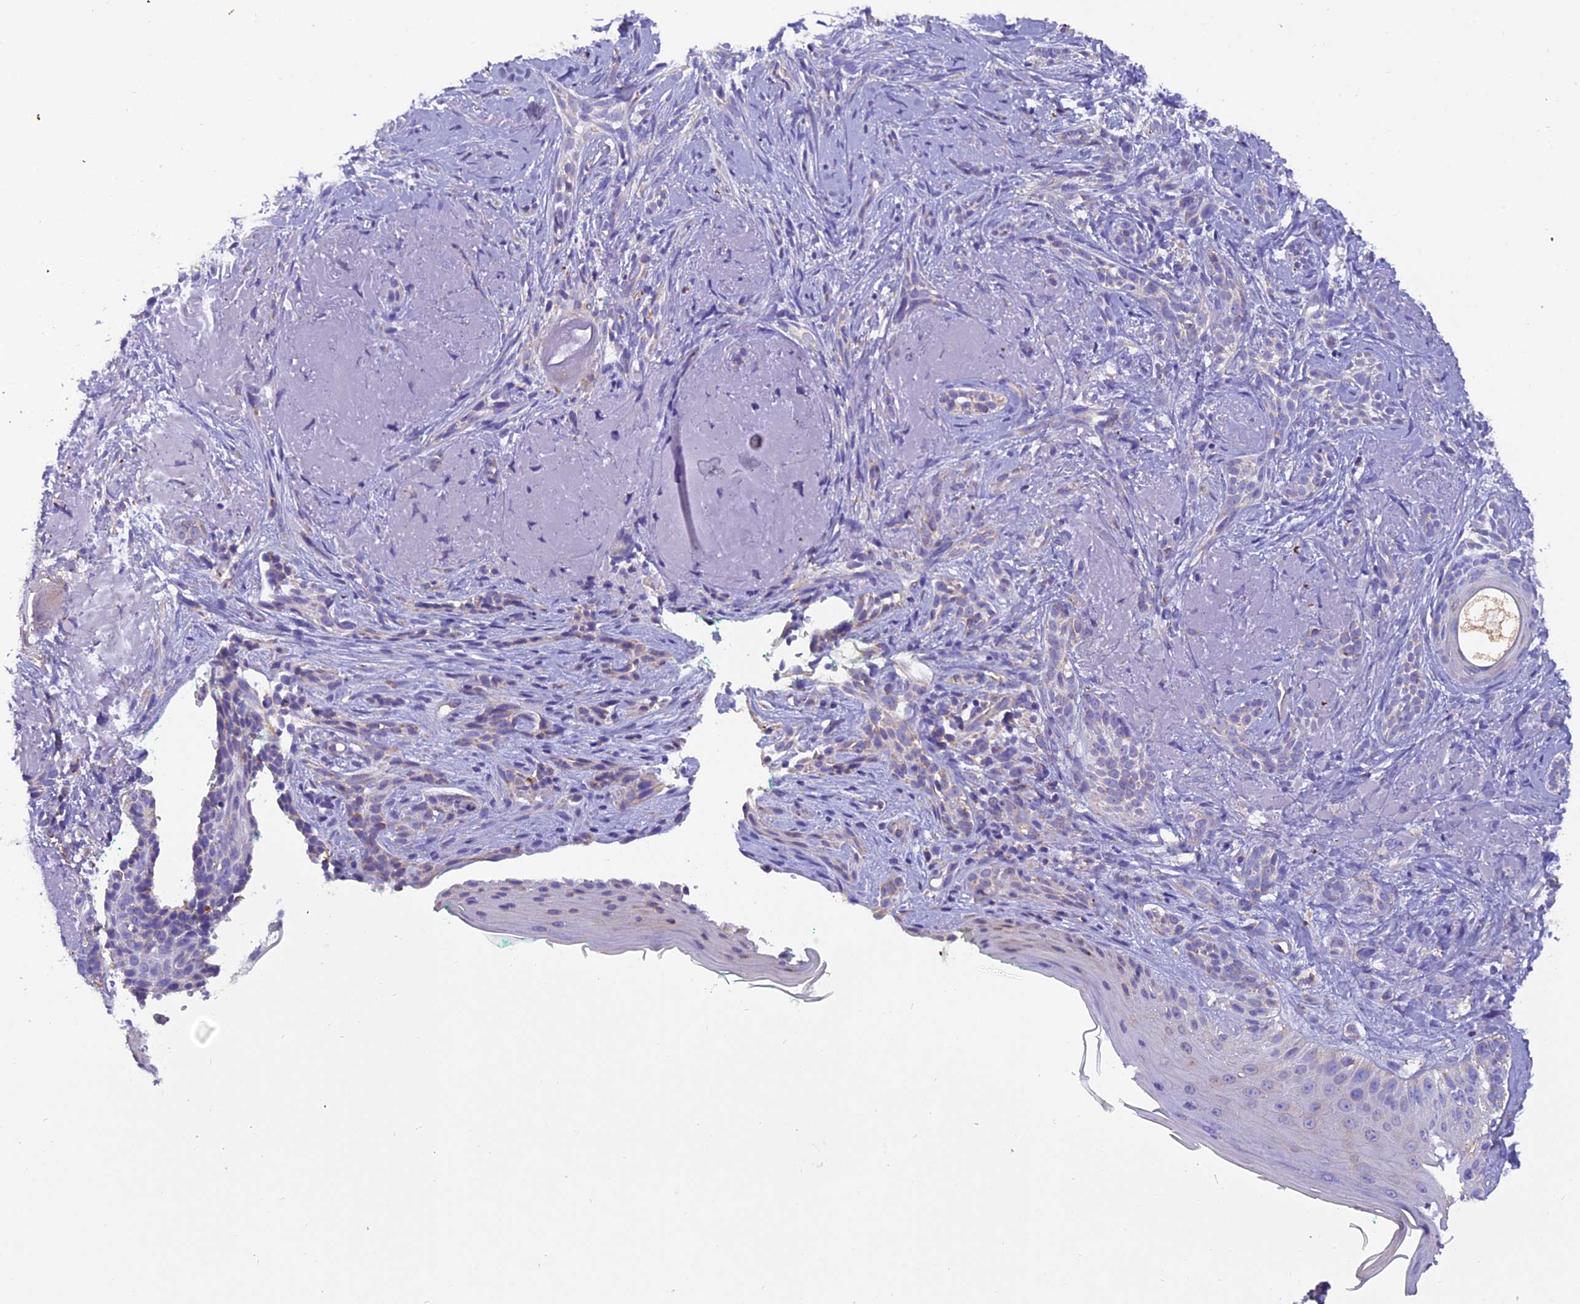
{"staining": {"intensity": "negative", "quantity": "none", "location": "none"}, "tissue": "skin cancer", "cell_type": "Tumor cells", "image_type": "cancer", "snomed": [{"axis": "morphology", "description": "Basal cell carcinoma"}, {"axis": "topography", "description": "Skin"}], "caption": "Immunohistochemistry (IHC) micrograph of human skin basal cell carcinoma stained for a protein (brown), which demonstrates no staining in tumor cells.", "gene": "GPD1", "patient": {"sex": "male", "age": 71}}